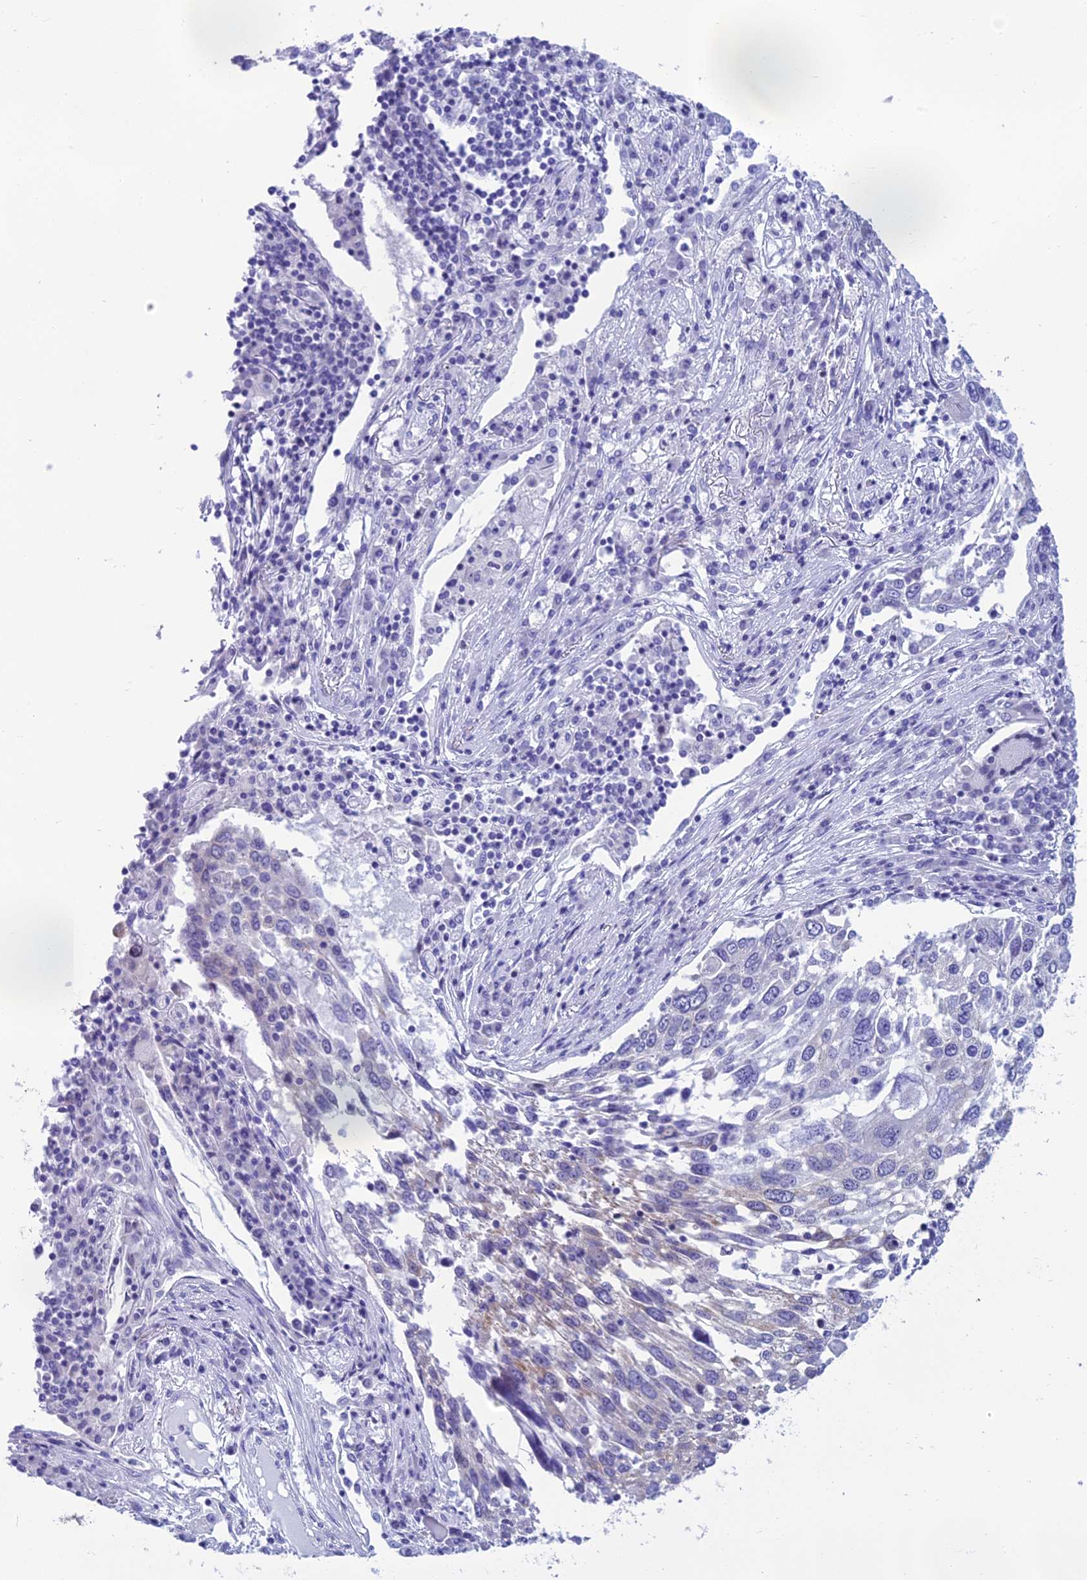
{"staining": {"intensity": "negative", "quantity": "none", "location": "none"}, "tissue": "lung cancer", "cell_type": "Tumor cells", "image_type": "cancer", "snomed": [{"axis": "morphology", "description": "Squamous cell carcinoma, NOS"}, {"axis": "topography", "description": "Lung"}], "caption": "A micrograph of squamous cell carcinoma (lung) stained for a protein shows no brown staining in tumor cells.", "gene": "REEP4", "patient": {"sex": "male", "age": 65}}